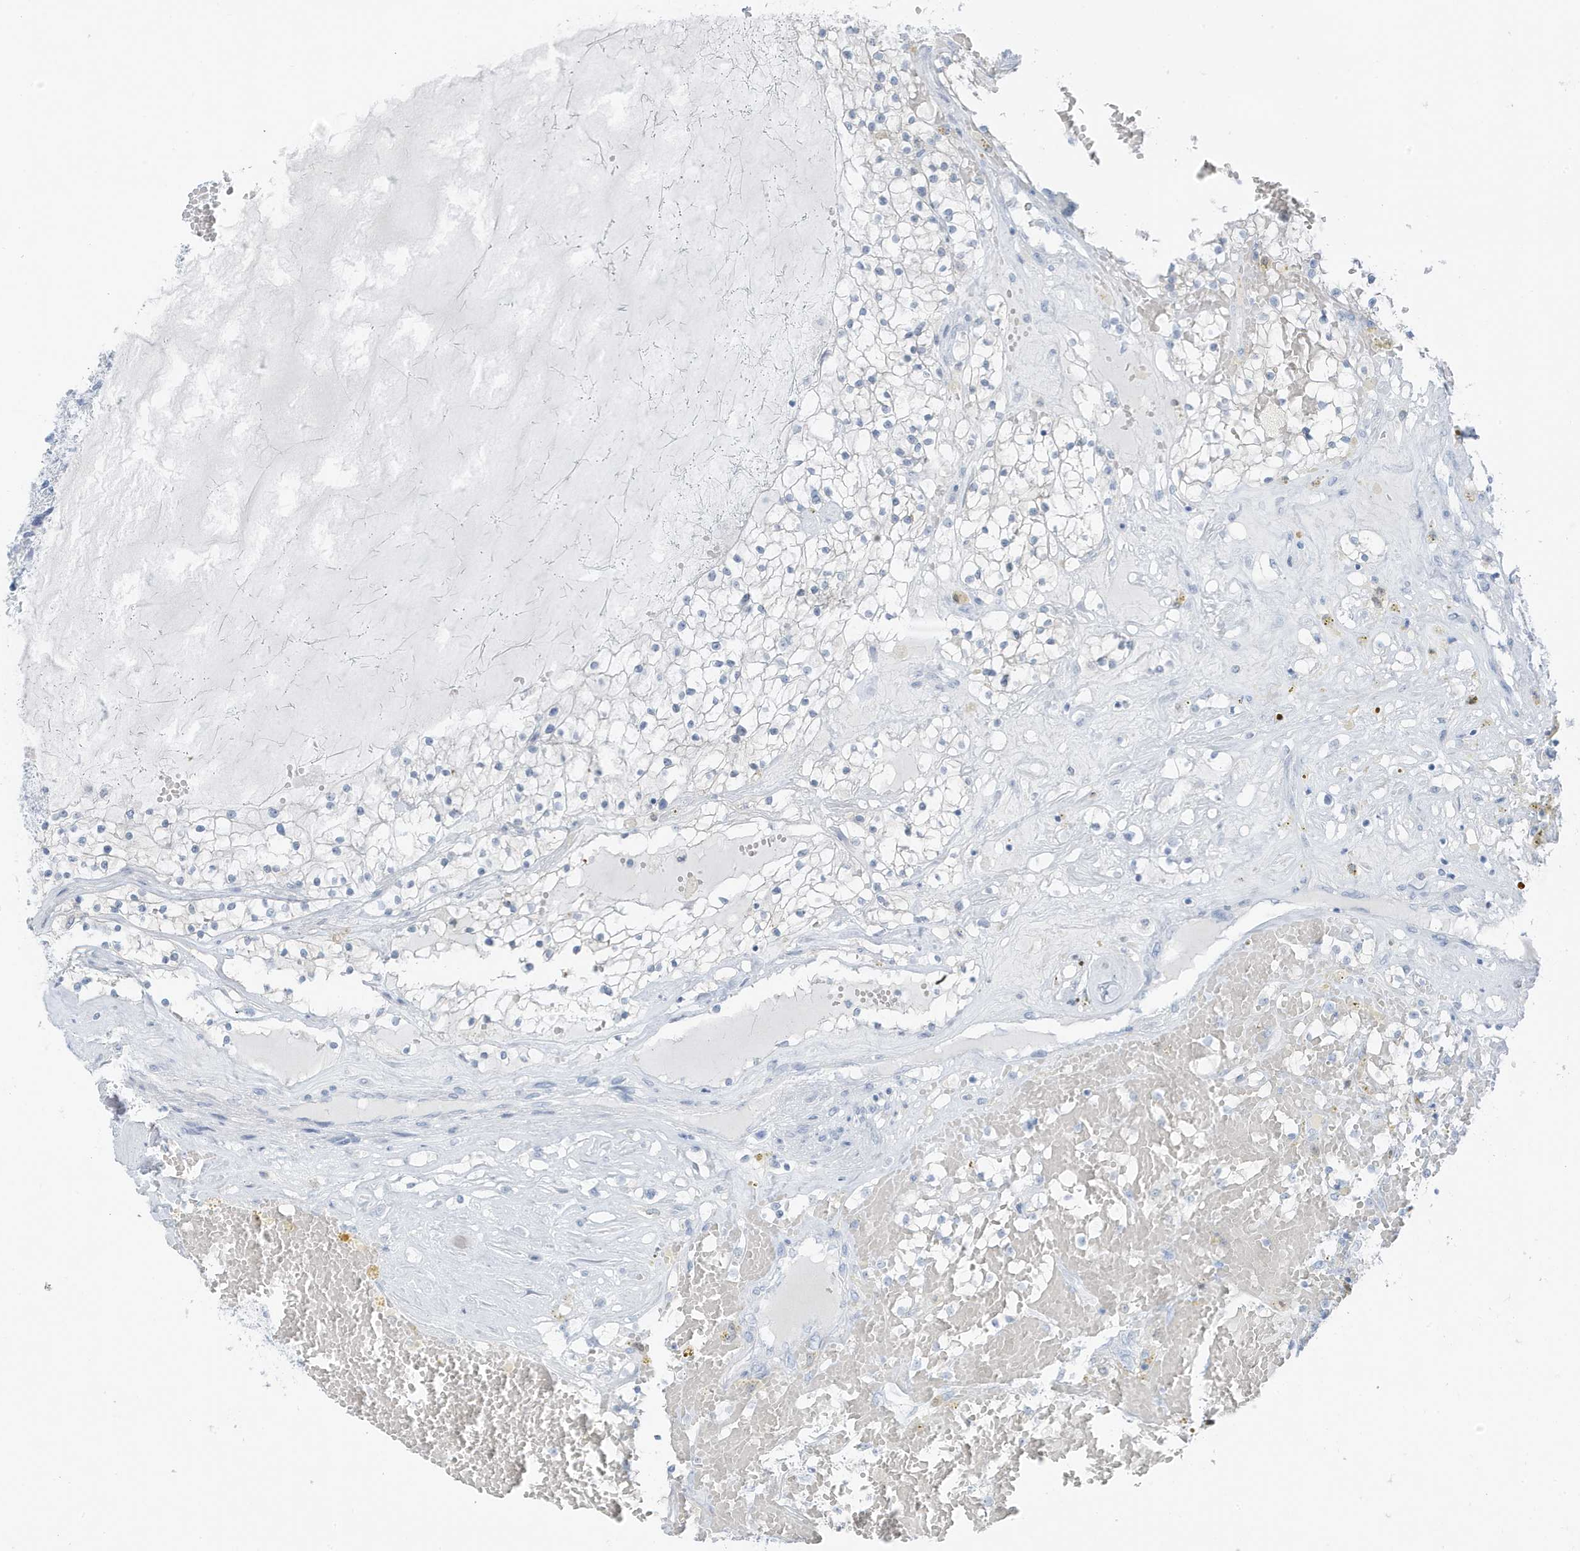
{"staining": {"intensity": "negative", "quantity": "none", "location": "none"}, "tissue": "renal cancer", "cell_type": "Tumor cells", "image_type": "cancer", "snomed": [{"axis": "morphology", "description": "Normal tissue, NOS"}, {"axis": "morphology", "description": "Adenocarcinoma, NOS"}, {"axis": "topography", "description": "Kidney"}], "caption": "Adenocarcinoma (renal) was stained to show a protein in brown. There is no significant staining in tumor cells.", "gene": "ZFP64", "patient": {"sex": "male", "age": 68}}